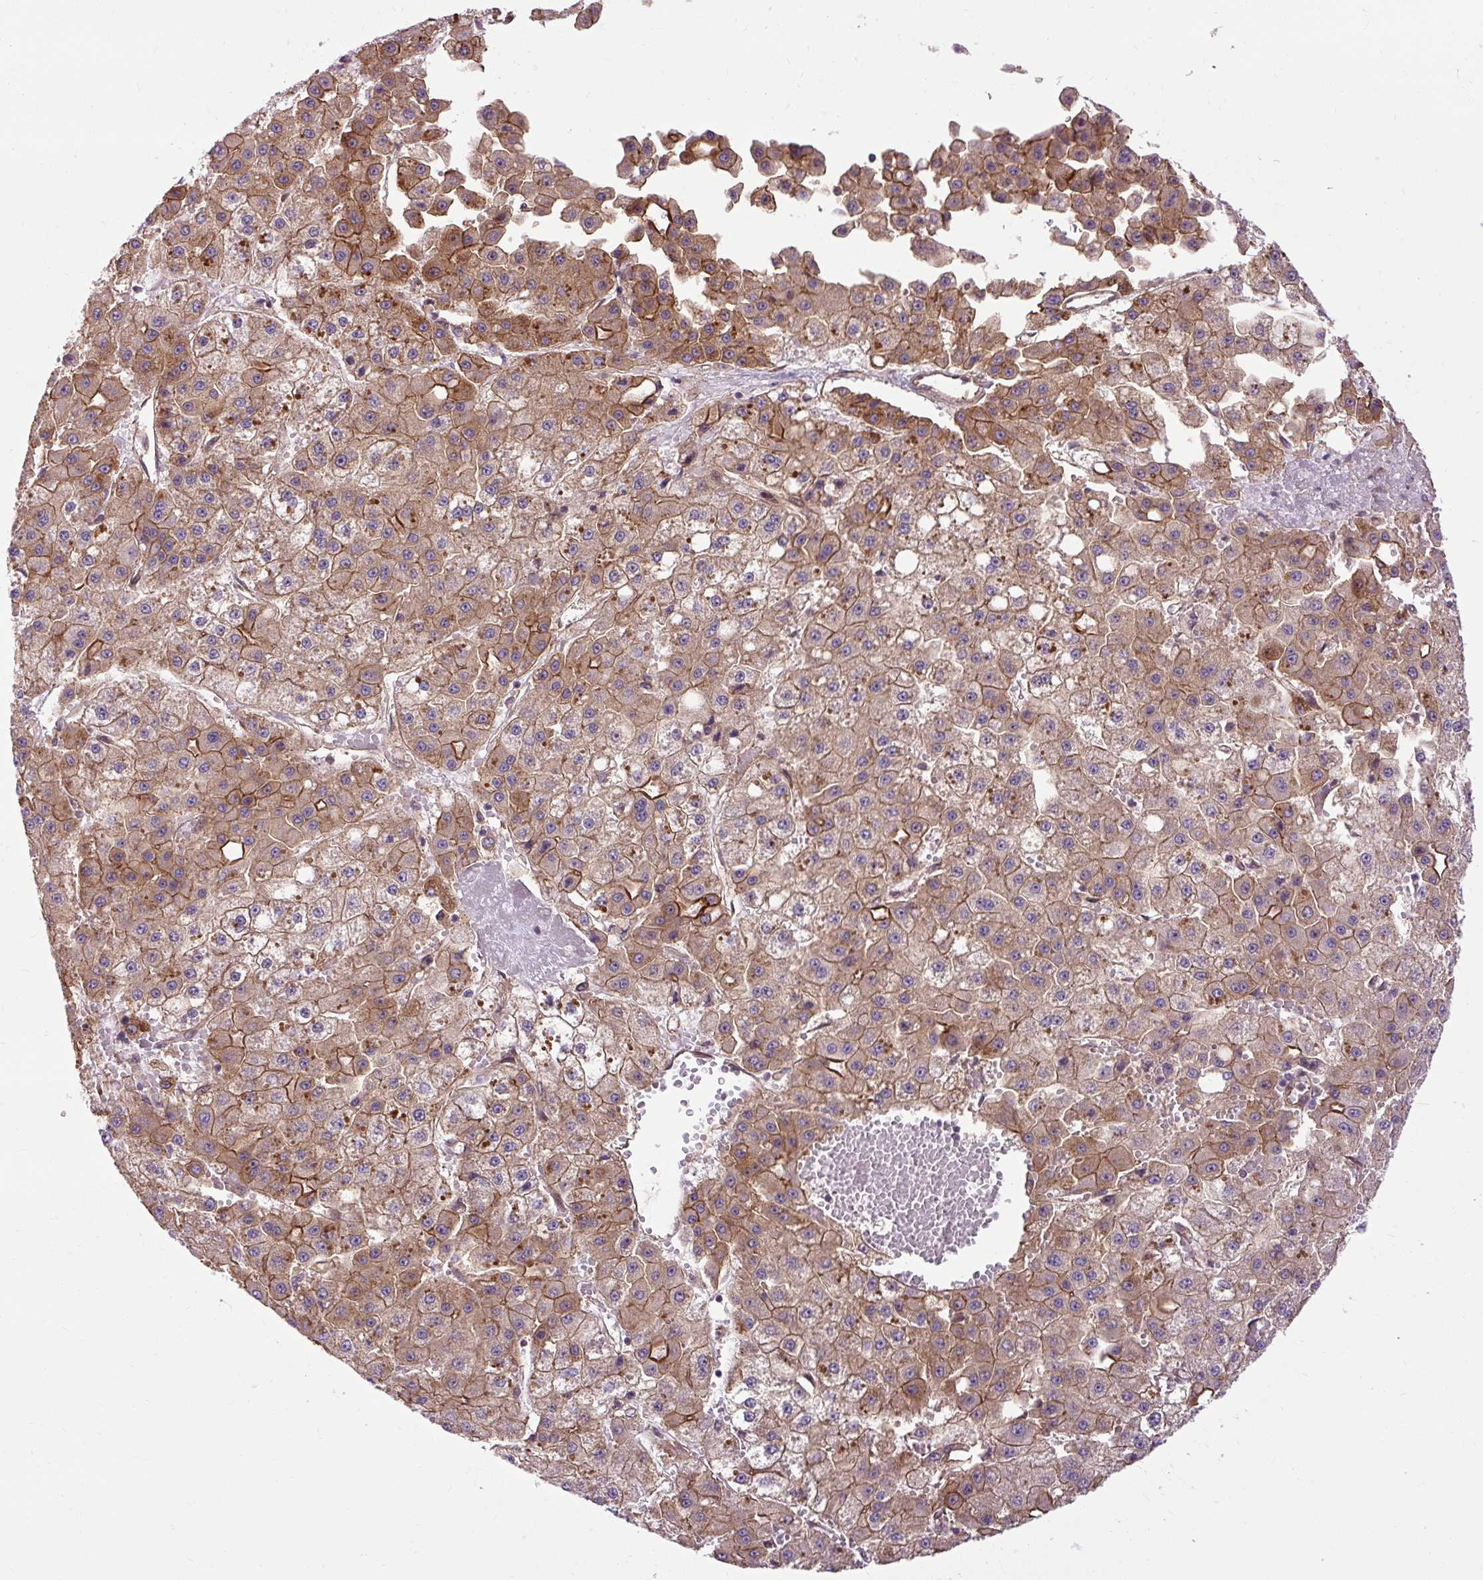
{"staining": {"intensity": "moderate", "quantity": "25%-75%", "location": "cytoplasmic/membranous"}, "tissue": "liver cancer", "cell_type": "Tumor cells", "image_type": "cancer", "snomed": [{"axis": "morphology", "description": "Carcinoma, Hepatocellular, NOS"}, {"axis": "topography", "description": "Liver"}], "caption": "Brown immunohistochemical staining in human liver hepatocellular carcinoma reveals moderate cytoplasmic/membranous positivity in approximately 25%-75% of tumor cells. Nuclei are stained in blue.", "gene": "CCDC93", "patient": {"sex": "male", "age": 47}}